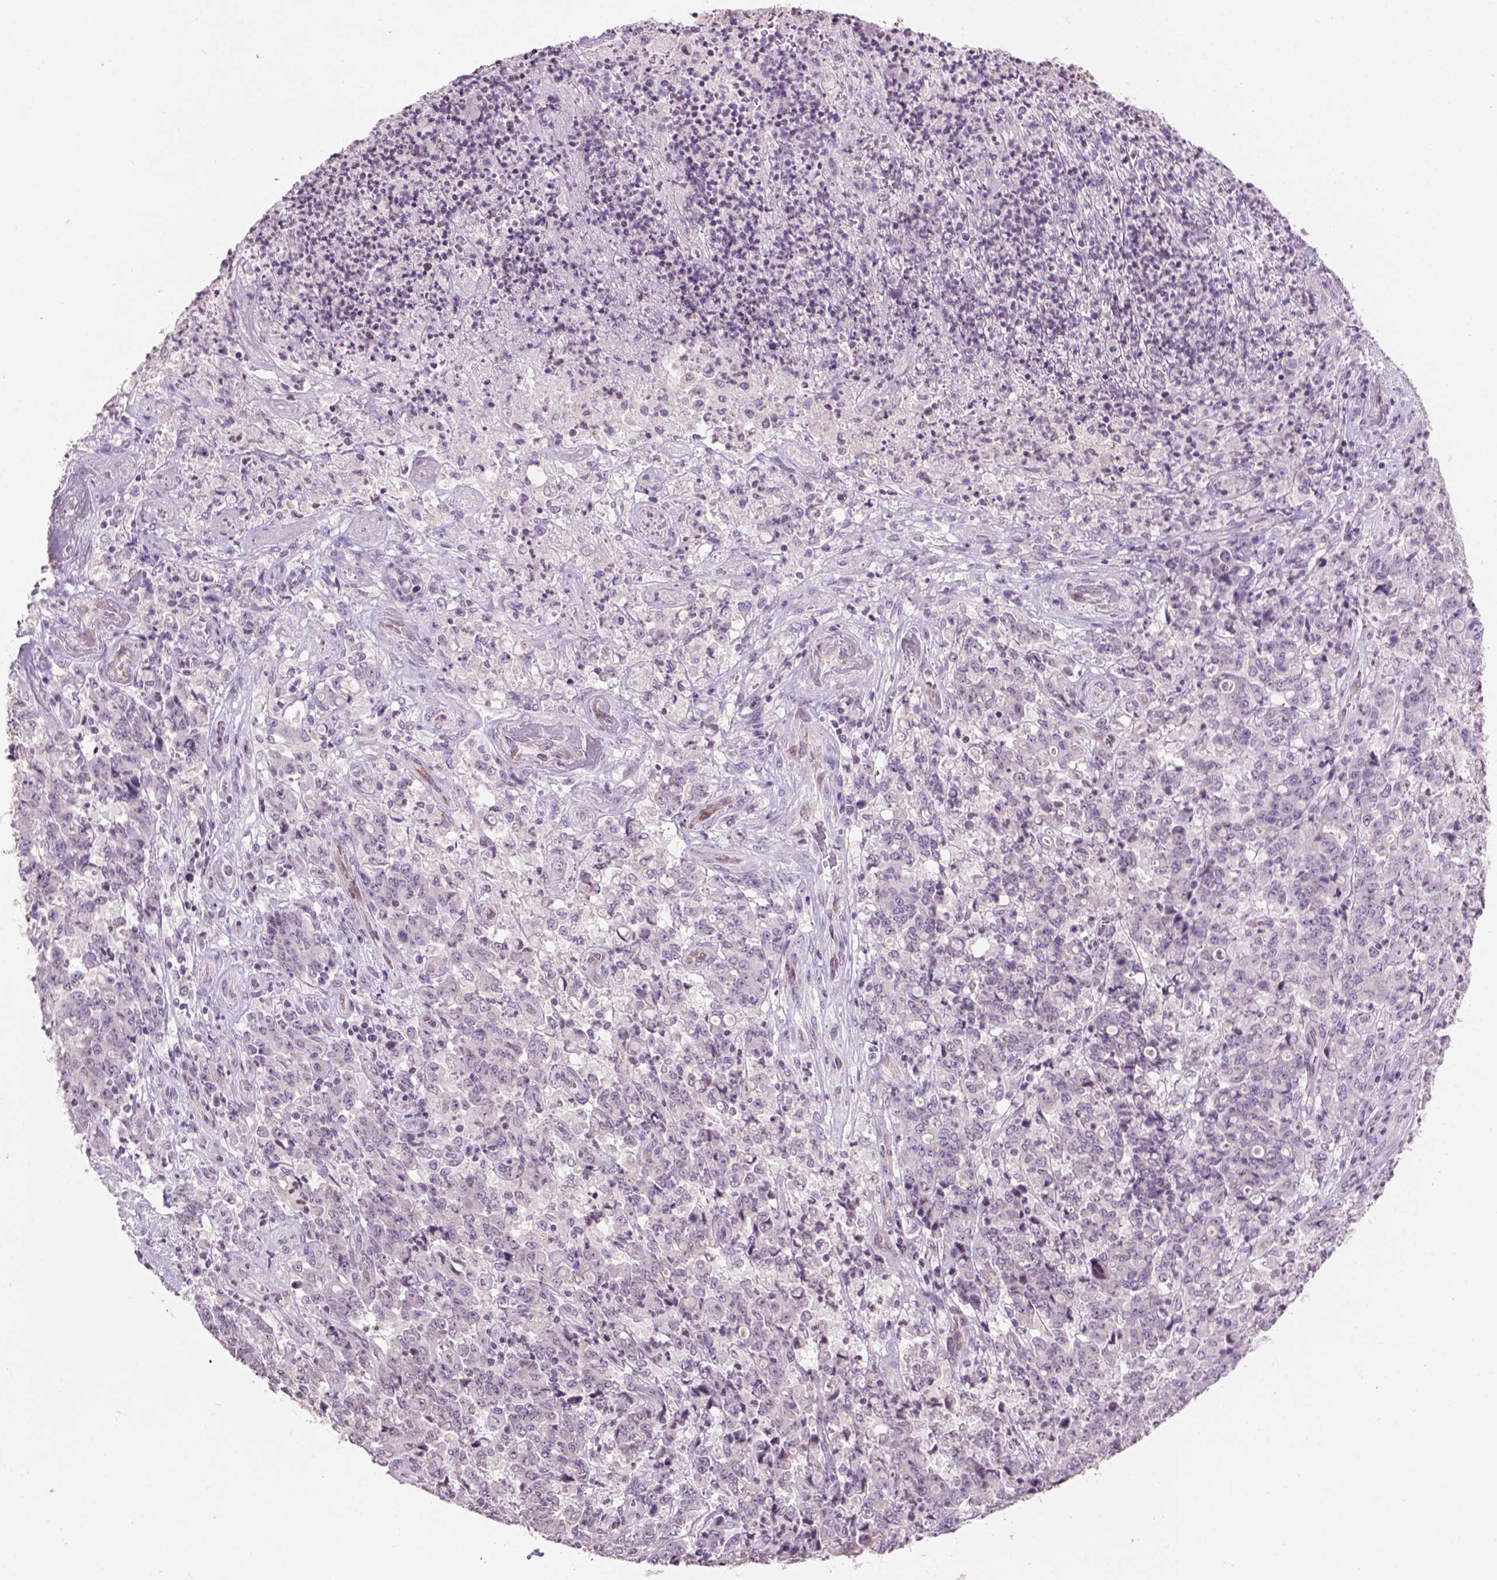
{"staining": {"intensity": "negative", "quantity": "none", "location": "none"}, "tissue": "stomach cancer", "cell_type": "Tumor cells", "image_type": "cancer", "snomed": [{"axis": "morphology", "description": "Adenocarcinoma, NOS"}, {"axis": "topography", "description": "Stomach, lower"}], "caption": "This is a histopathology image of immunohistochemistry (IHC) staining of adenocarcinoma (stomach), which shows no positivity in tumor cells.", "gene": "TH", "patient": {"sex": "female", "age": 71}}